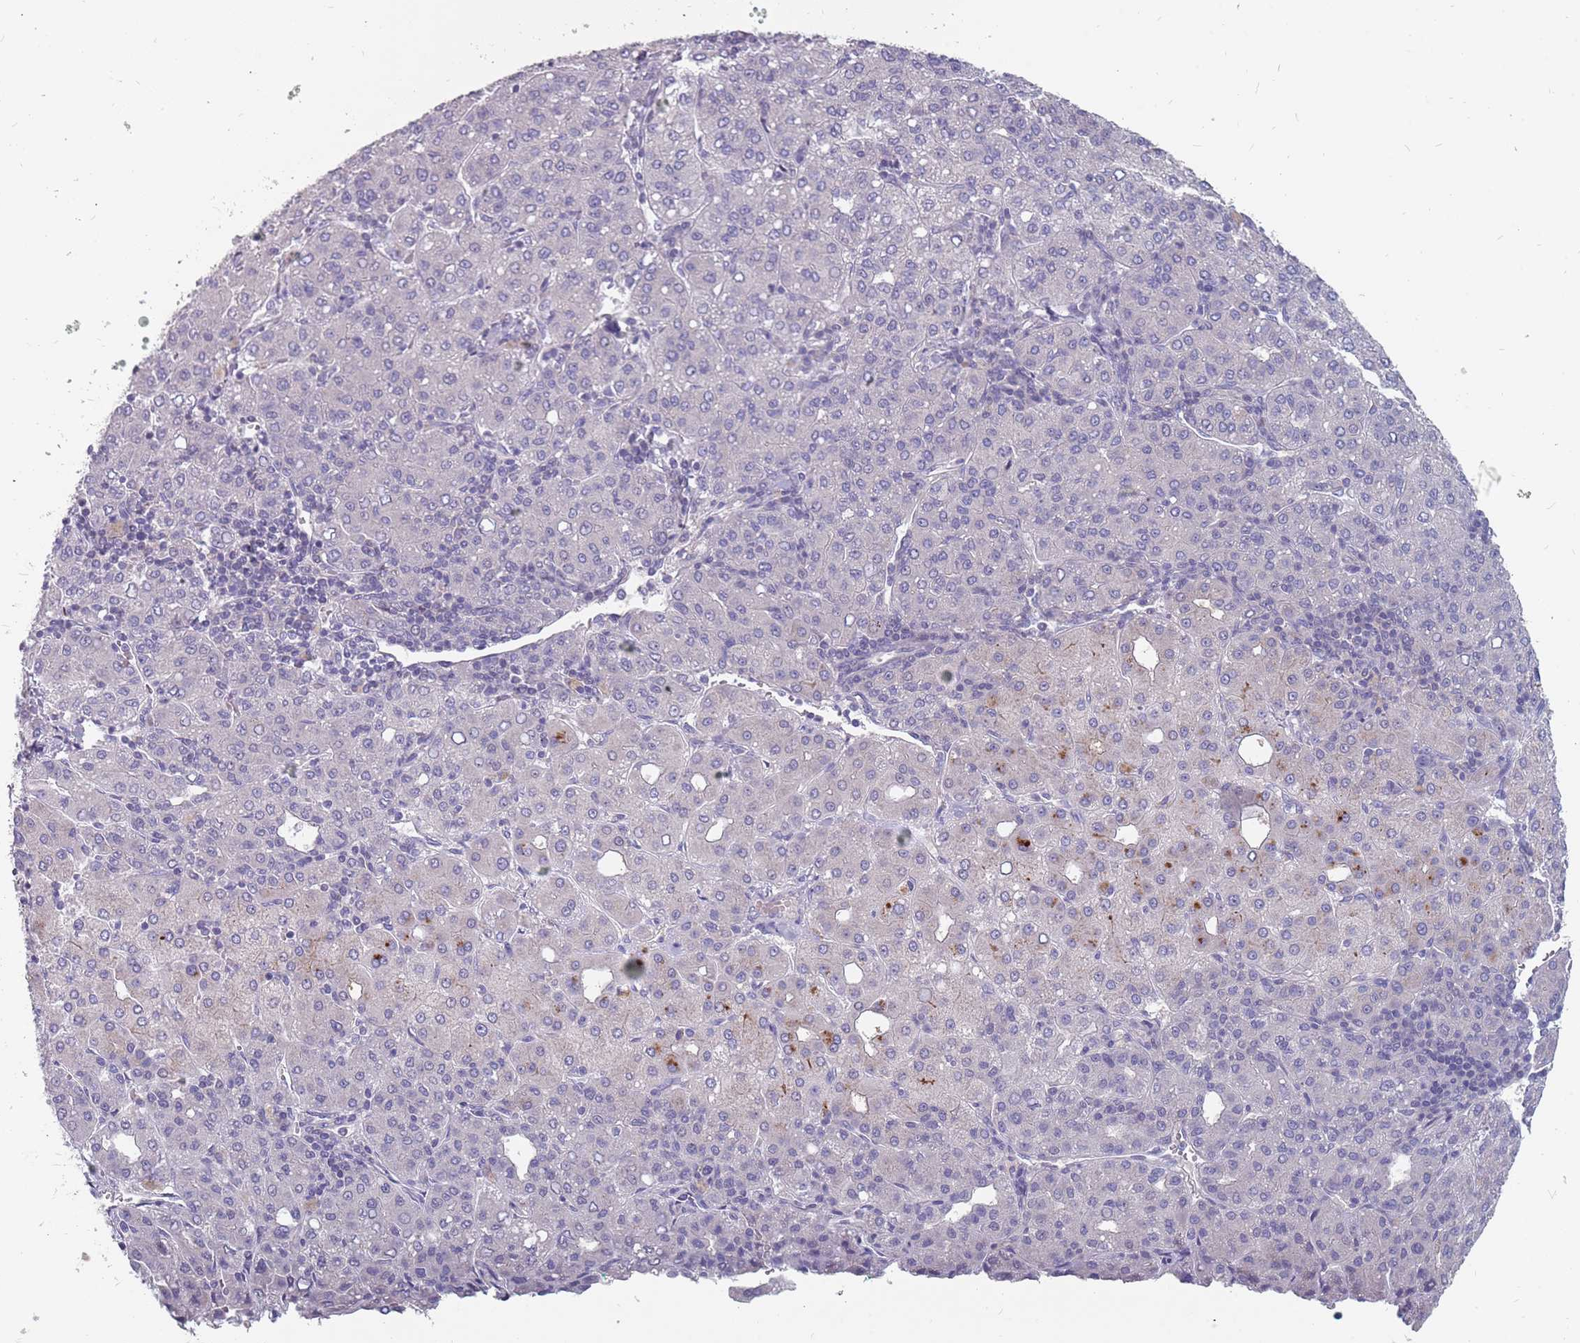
{"staining": {"intensity": "negative", "quantity": "none", "location": "none"}, "tissue": "liver cancer", "cell_type": "Tumor cells", "image_type": "cancer", "snomed": [{"axis": "morphology", "description": "Carcinoma, Hepatocellular, NOS"}, {"axis": "topography", "description": "Liver"}], "caption": "Photomicrograph shows no significant protein staining in tumor cells of liver cancer.", "gene": "CMTR2", "patient": {"sex": "male", "age": 65}}